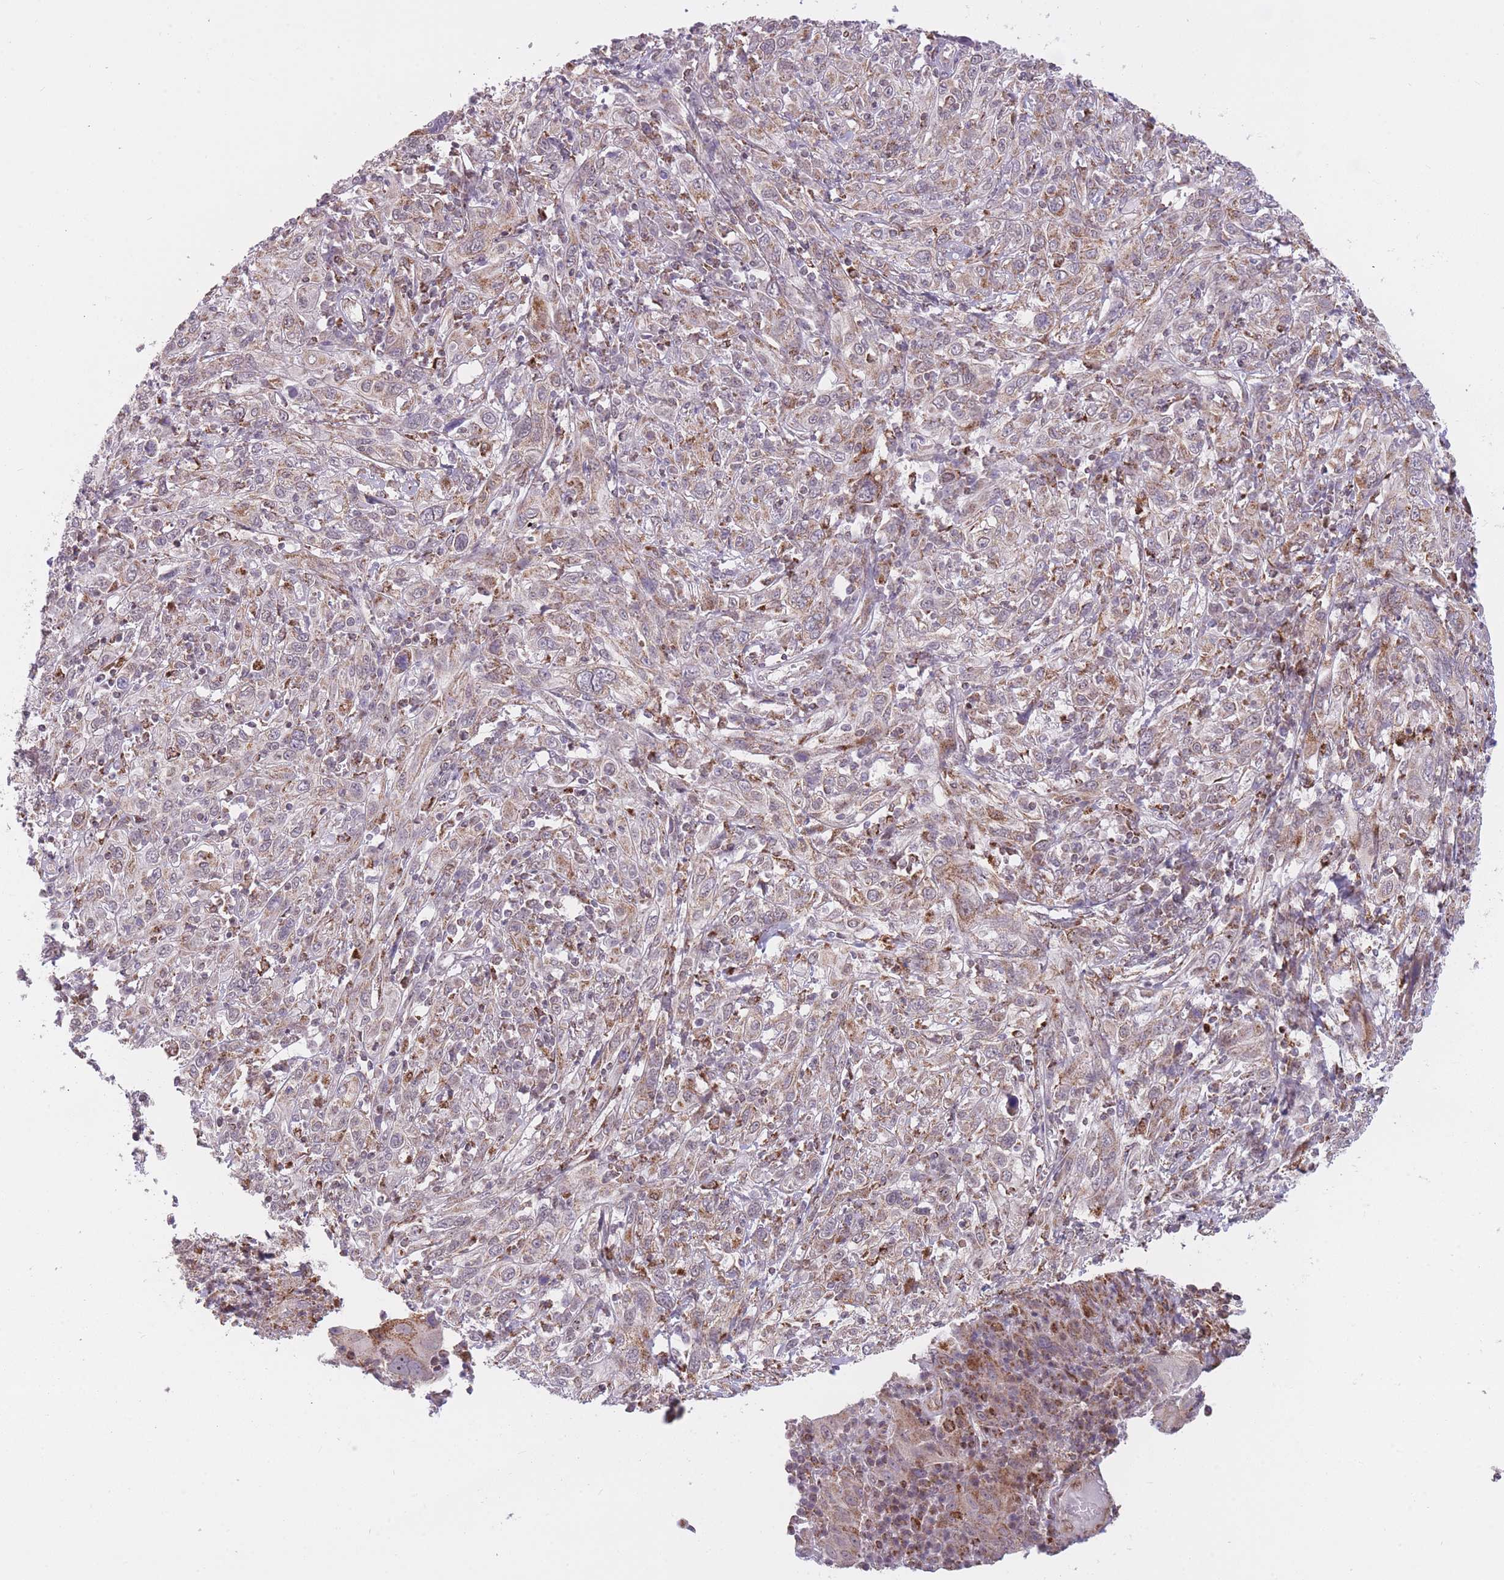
{"staining": {"intensity": "moderate", "quantity": "25%-75%", "location": "cytoplasmic/membranous"}, "tissue": "cervical cancer", "cell_type": "Tumor cells", "image_type": "cancer", "snomed": [{"axis": "morphology", "description": "Squamous cell carcinoma, NOS"}, {"axis": "topography", "description": "Cervix"}], "caption": "Tumor cells demonstrate medium levels of moderate cytoplasmic/membranous staining in about 25%-75% of cells in human squamous cell carcinoma (cervical). Nuclei are stained in blue.", "gene": "DPYSL4", "patient": {"sex": "female", "age": 46}}